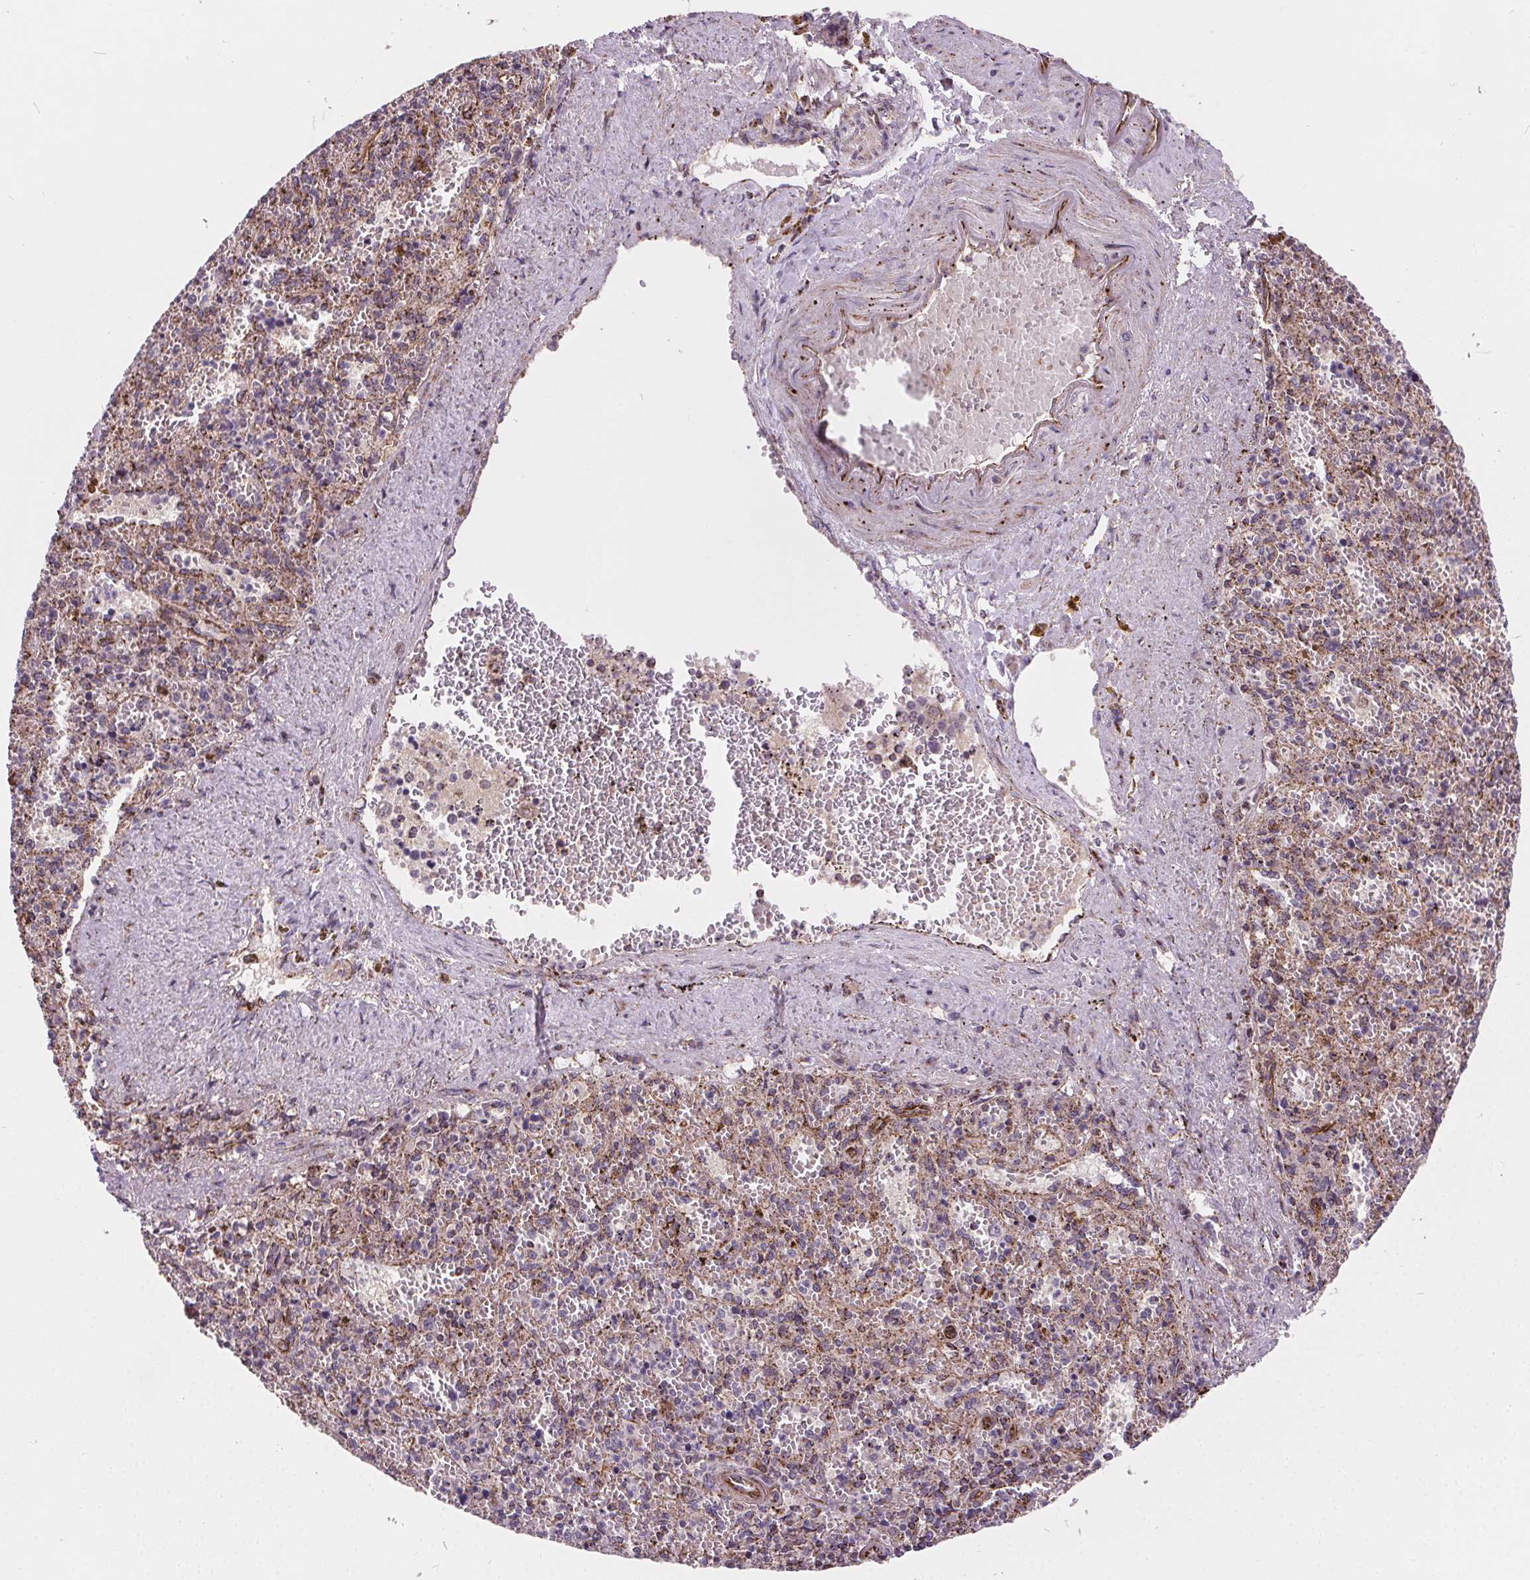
{"staining": {"intensity": "weak", "quantity": ">75%", "location": "cytoplasmic/membranous"}, "tissue": "spleen", "cell_type": "Cells in red pulp", "image_type": "normal", "snomed": [{"axis": "morphology", "description": "Normal tissue, NOS"}, {"axis": "topography", "description": "Spleen"}], "caption": "Immunohistochemistry (IHC) micrograph of normal spleen stained for a protein (brown), which shows low levels of weak cytoplasmic/membranous positivity in approximately >75% of cells in red pulp.", "gene": "GOLT1B", "patient": {"sex": "female", "age": 50}}